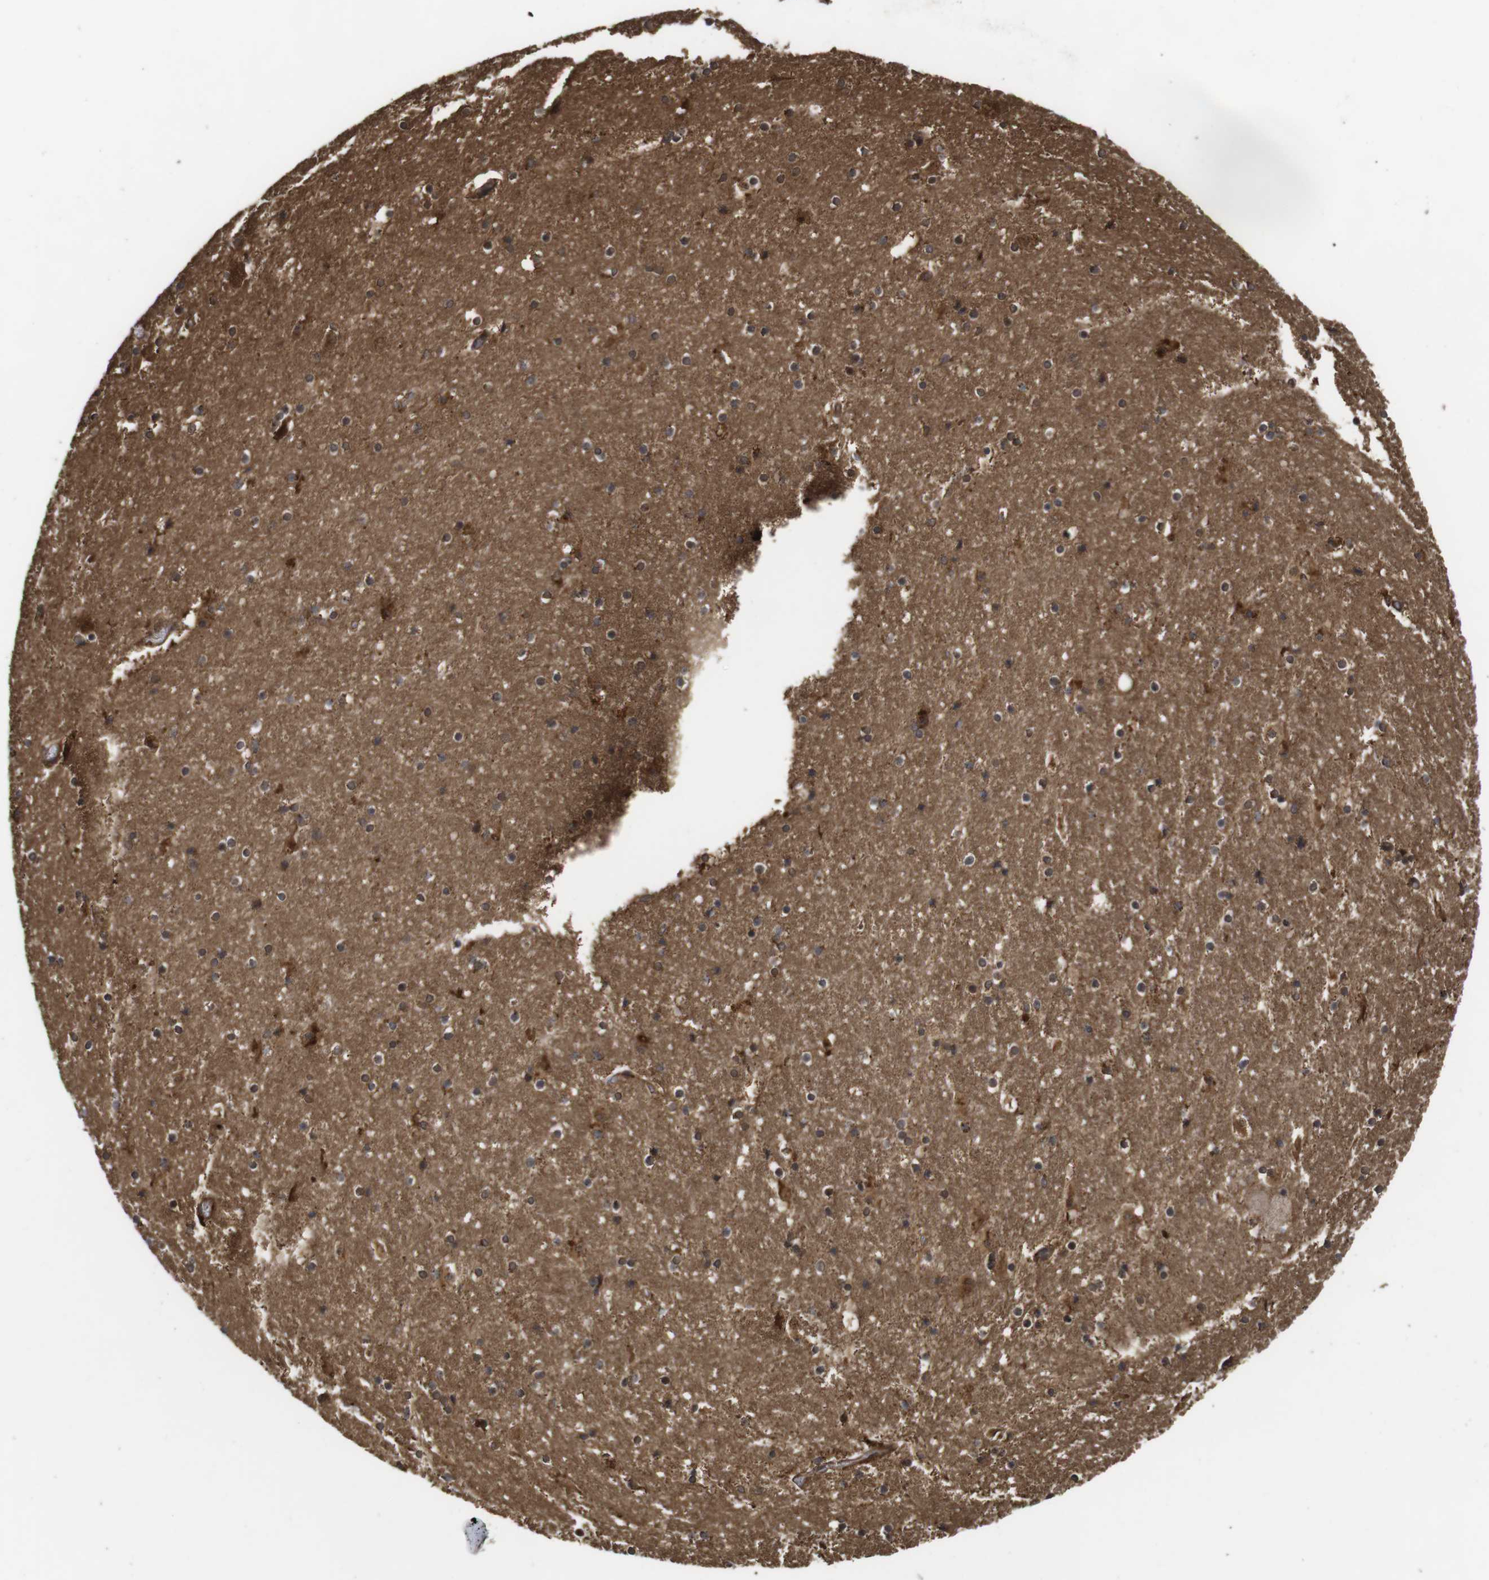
{"staining": {"intensity": "moderate", "quantity": "25%-75%", "location": "cytoplasmic/membranous"}, "tissue": "hippocampus", "cell_type": "Glial cells", "image_type": "normal", "snomed": [{"axis": "morphology", "description": "Normal tissue, NOS"}, {"axis": "topography", "description": "Hippocampus"}], "caption": "Immunohistochemistry photomicrograph of benign human hippocampus stained for a protein (brown), which displays medium levels of moderate cytoplasmic/membranous staining in approximately 25%-75% of glial cells.", "gene": "PTPN14", "patient": {"sex": "male", "age": 45}}